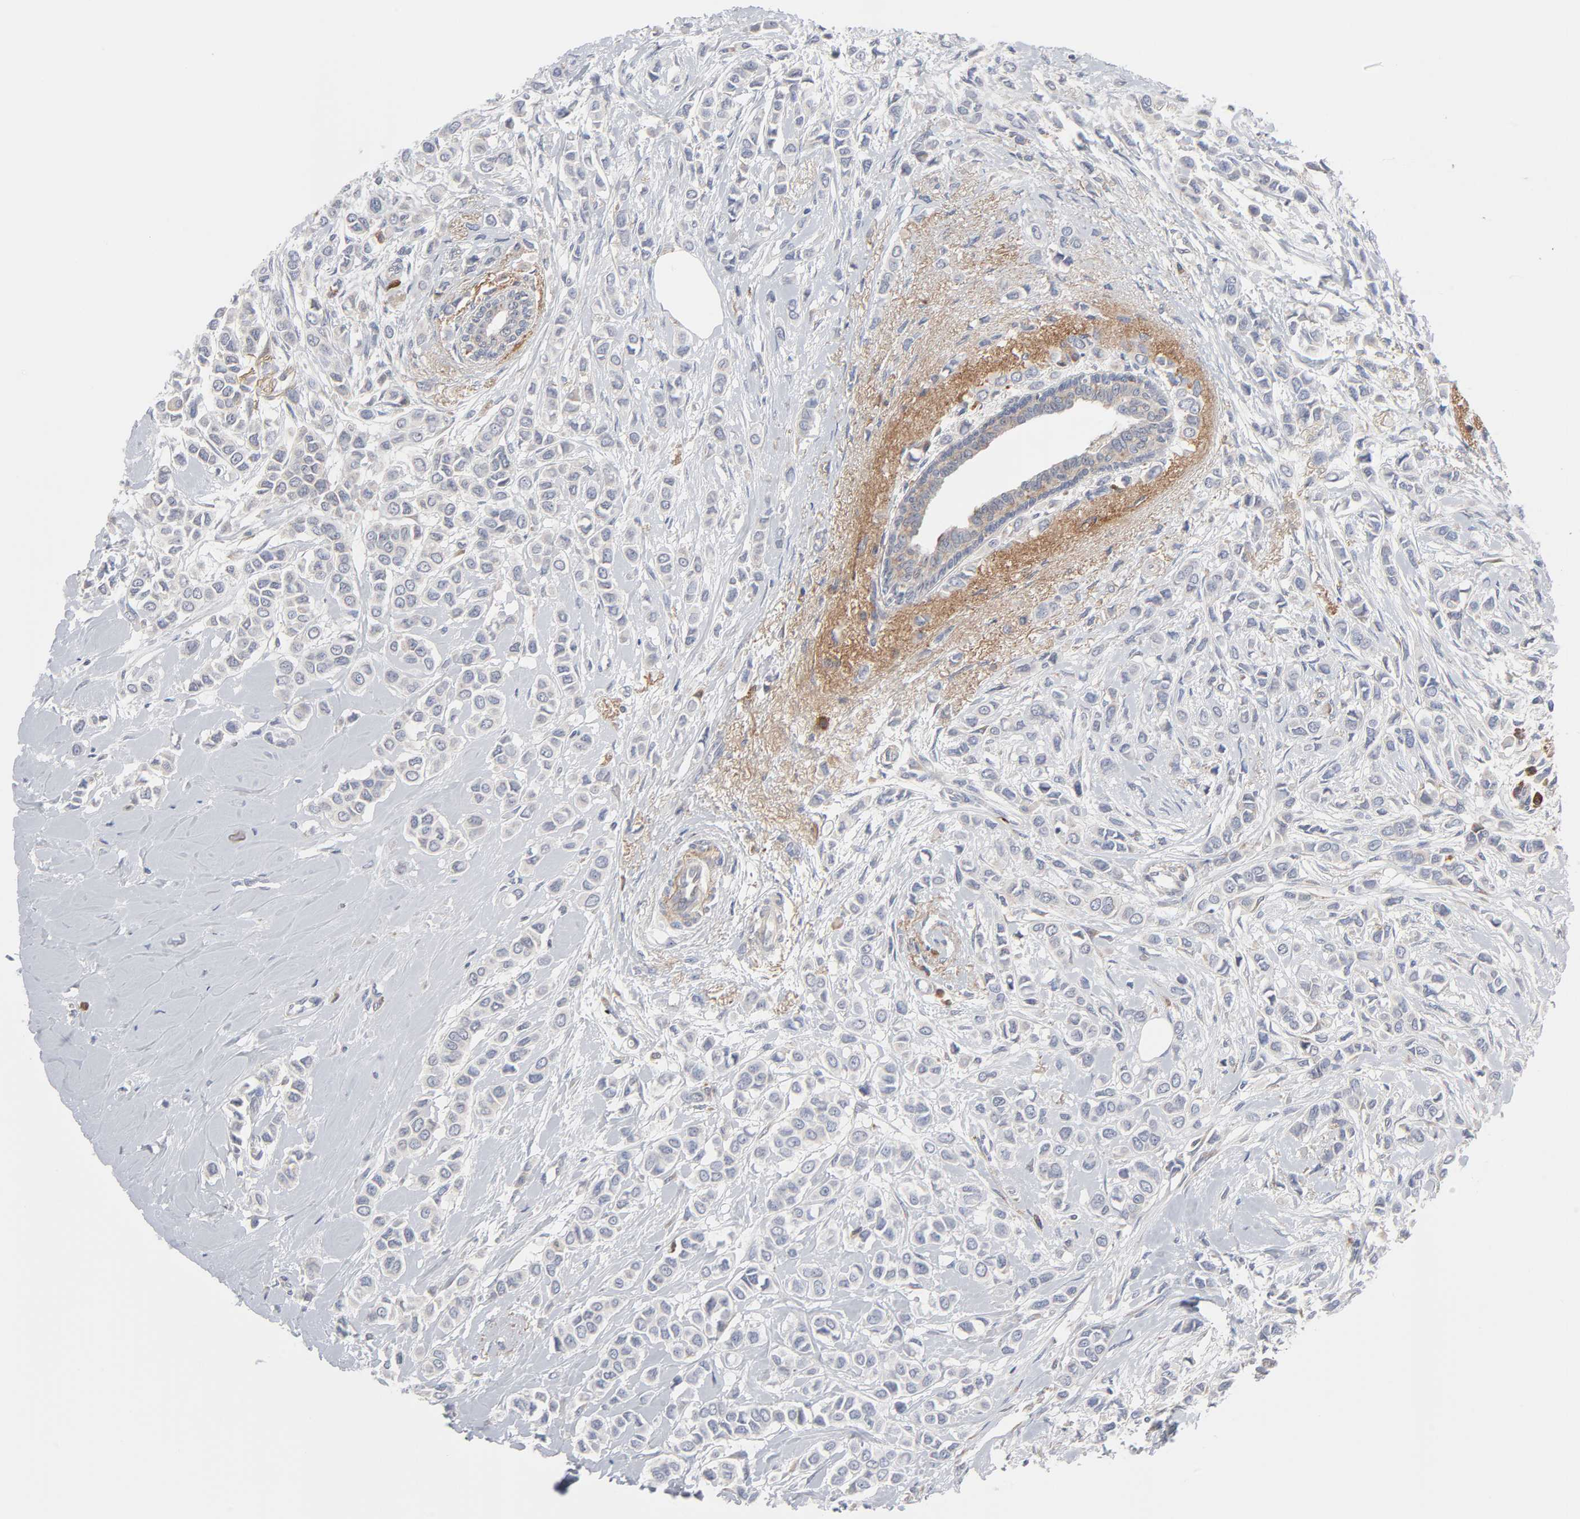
{"staining": {"intensity": "negative", "quantity": "none", "location": "none"}, "tissue": "breast cancer", "cell_type": "Tumor cells", "image_type": "cancer", "snomed": [{"axis": "morphology", "description": "Lobular carcinoma"}, {"axis": "topography", "description": "Breast"}], "caption": "The IHC histopathology image has no significant positivity in tumor cells of breast cancer (lobular carcinoma) tissue.", "gene": "IL4R", "patient": {"sex": "female", "age": 51}}